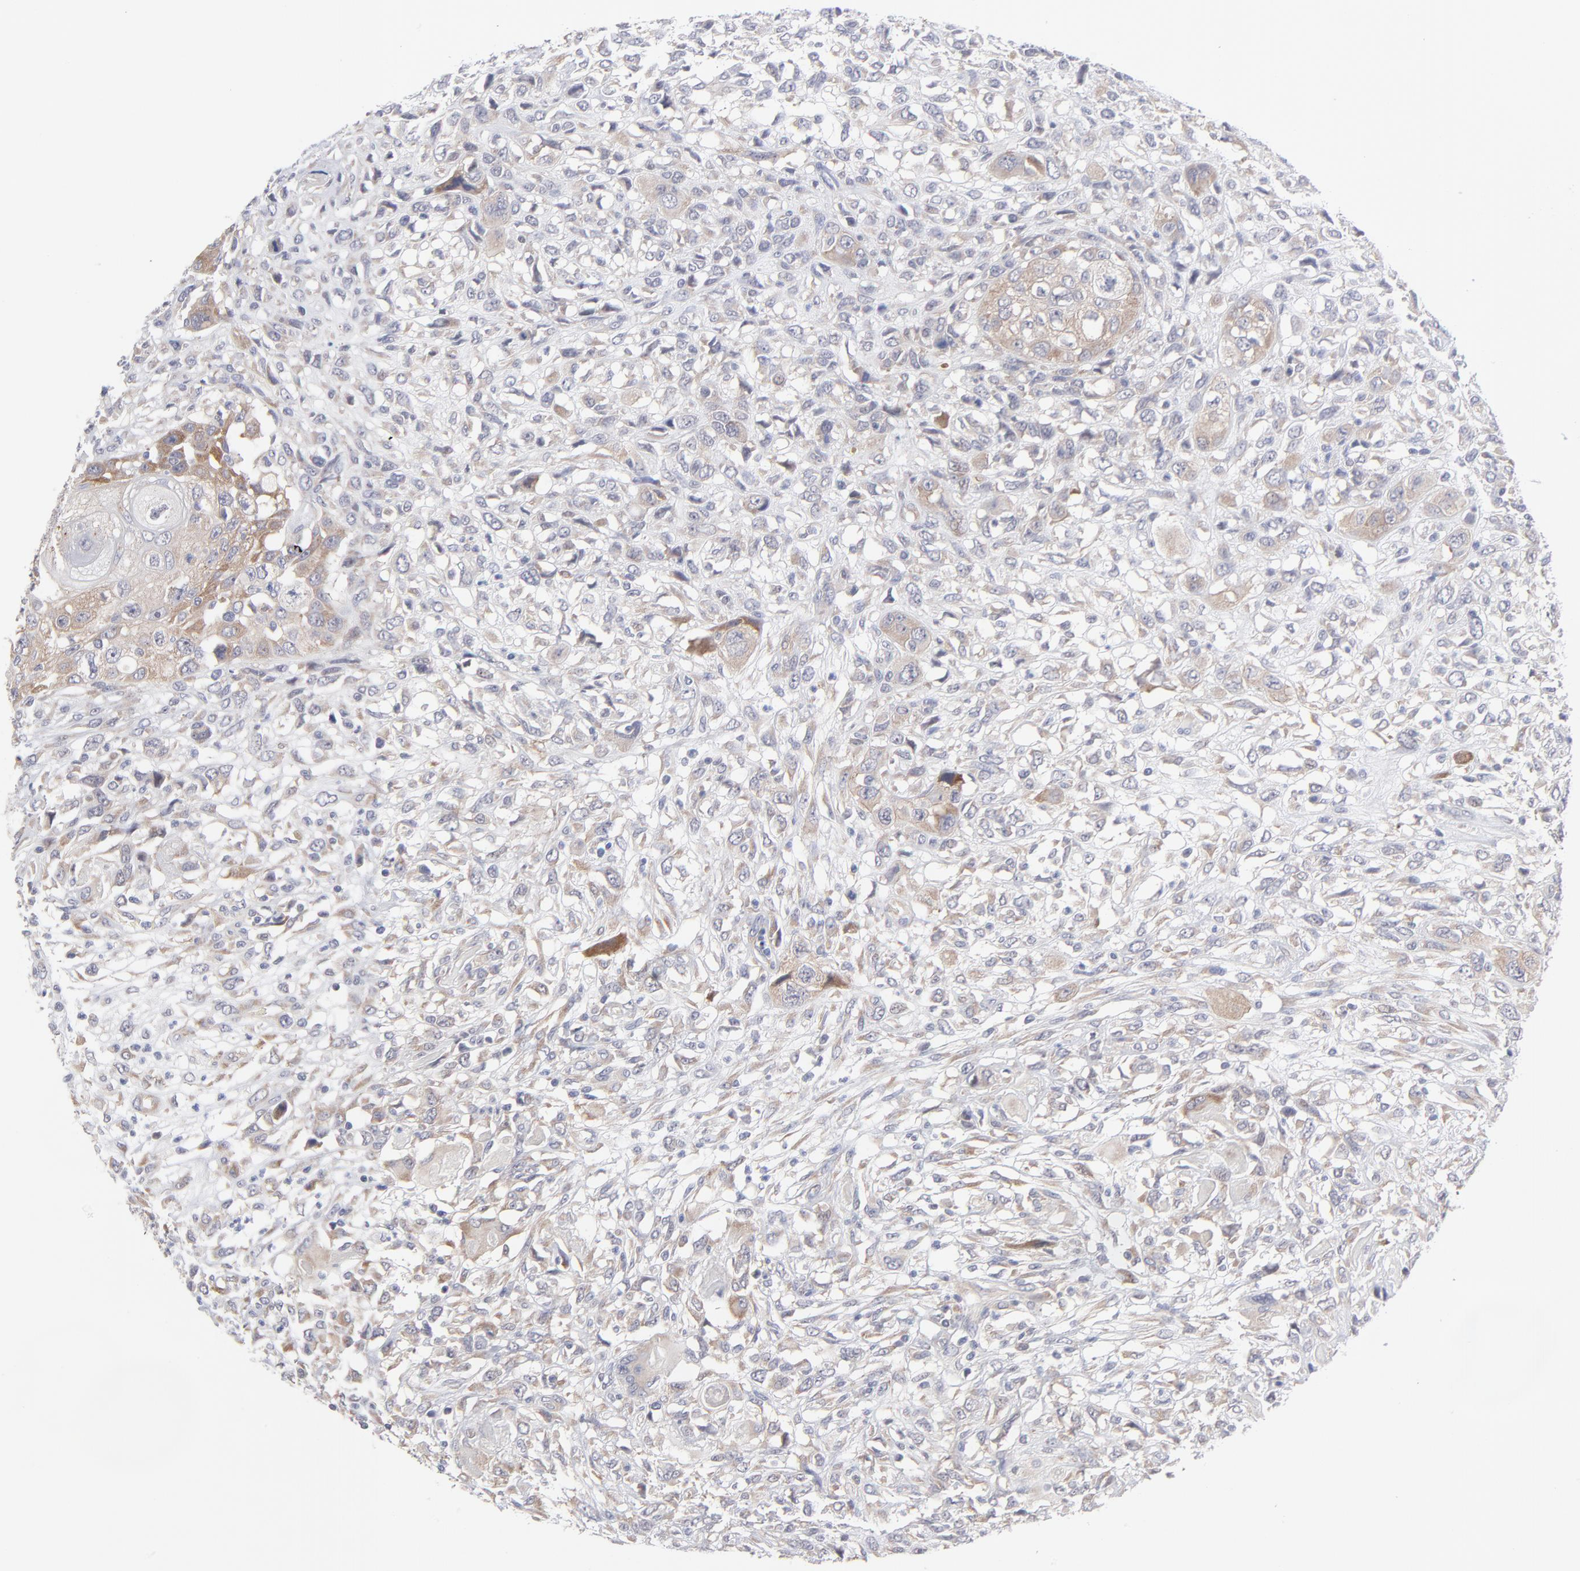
{"staining": {"intensity": "weak", "quantity": "25%-75%", "location": "cytoplasmic/membranous"}, "tissue": "head and neck cancer", "cell_type": "Tumor cells", "image_type": "cancer", "snomed": [{"axis": "morphology", "description": "Neoplasm, malignant, NOS"}, {"axis": "topography", "description": "Salivary gland"}, {"axis": "topography", "description": "Head-Neck"}], "caption": "Protein positivity by immunohistochemistry (IHC) shows weak cytoplasmic/membranous expression in about 25%-75% of tumor cells in head and neck cancer.", "gene": "RPS24", "patient": {"sex": "male", "age": 43}}